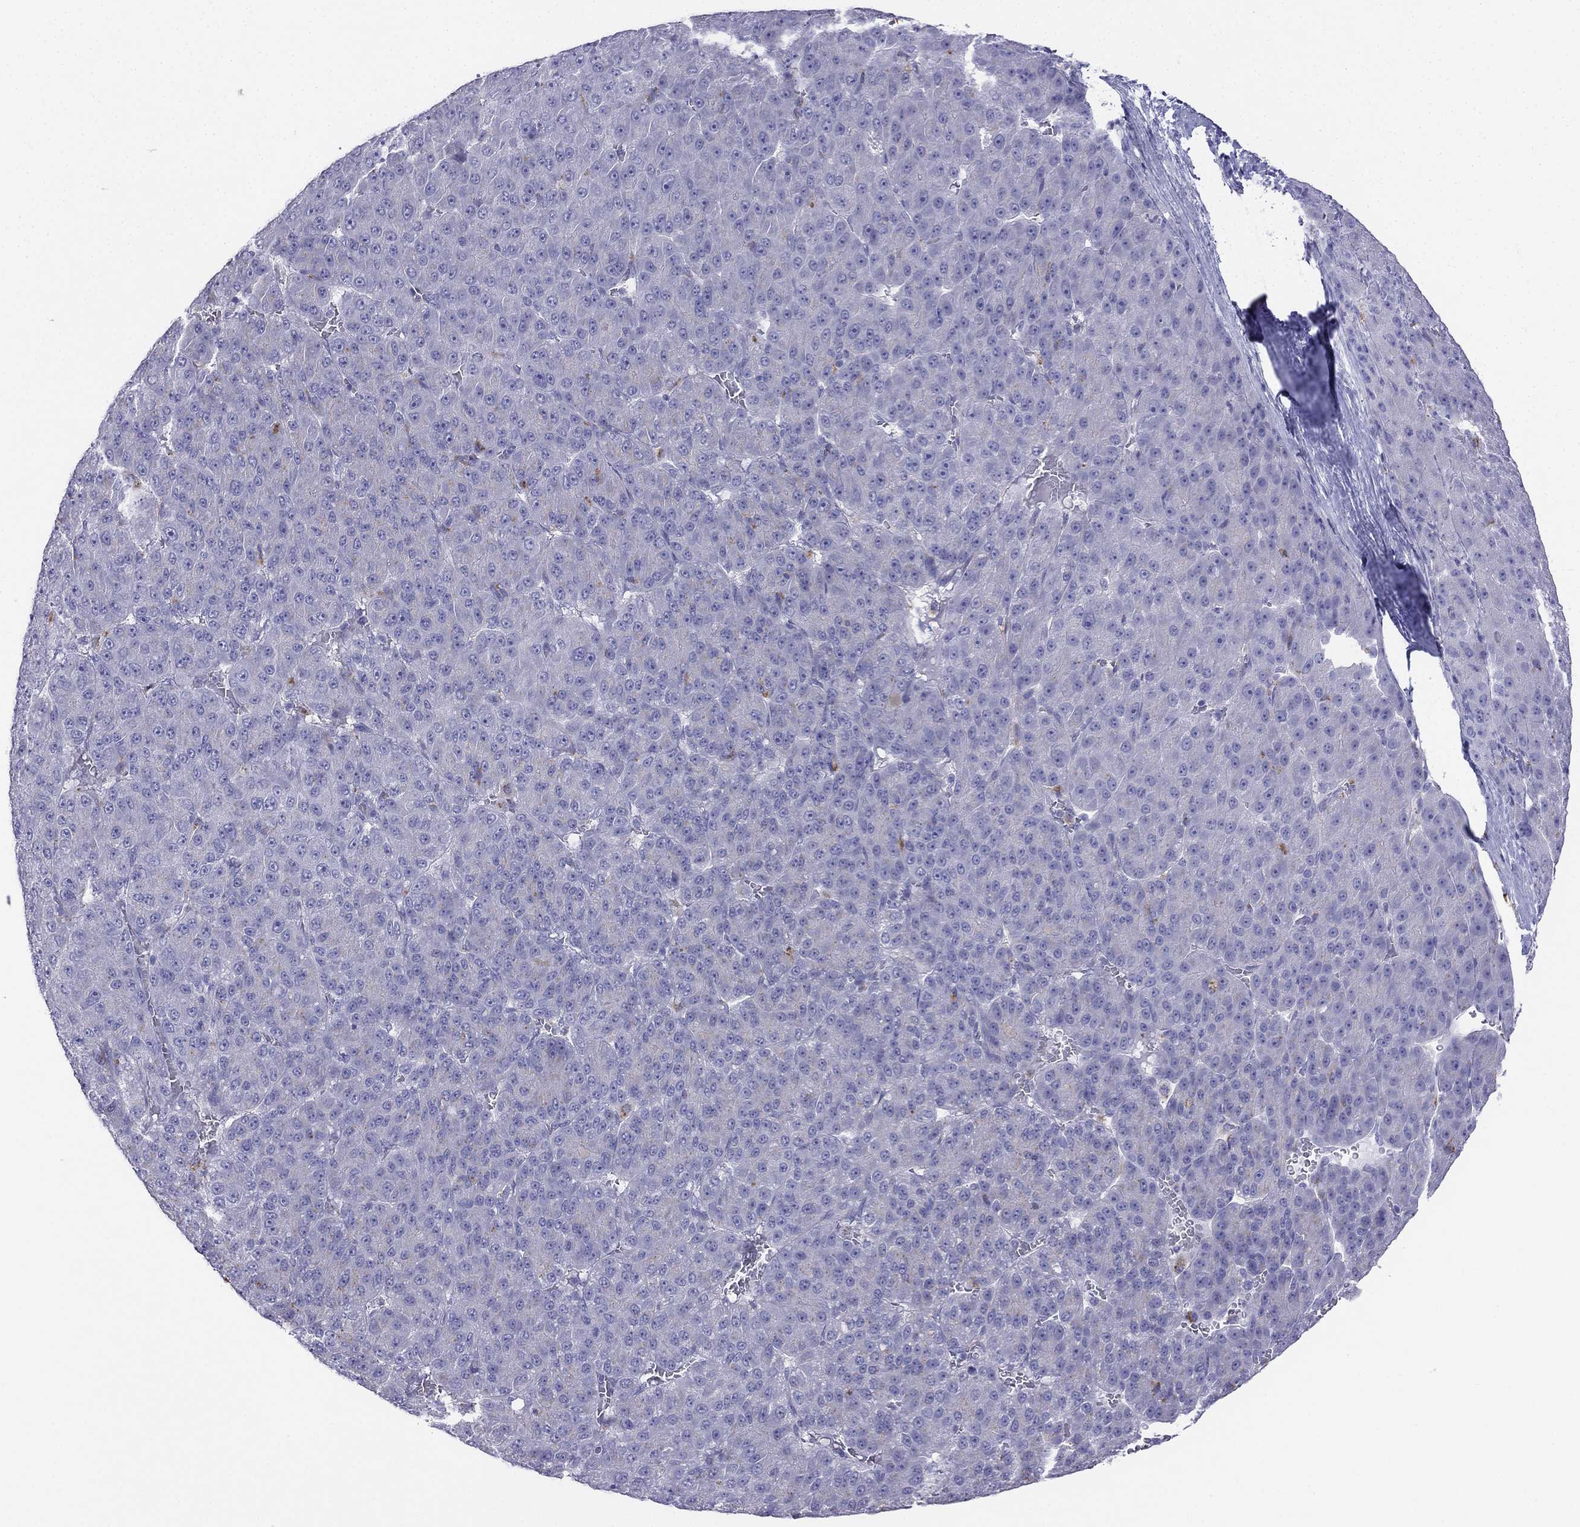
{"staining": {"intensity": "negative", "quantity": "none", "location": "none"}, "tissue": "liver cancer", "cell_type": "Tumor cells", "image_type": "cancer", "snomed": [{"axis": "morphology", "description": "Carcinoma, Hepatocellular, NOS"}, {"axis": "topography", "description": "Liver"}], "caption": "A histopathology image of human hepatocellular carcinoma (liver) is negative for staining in tumor cells.", "gene": "ALOXE3", "patient": {"sex": "male", "age": 67}}